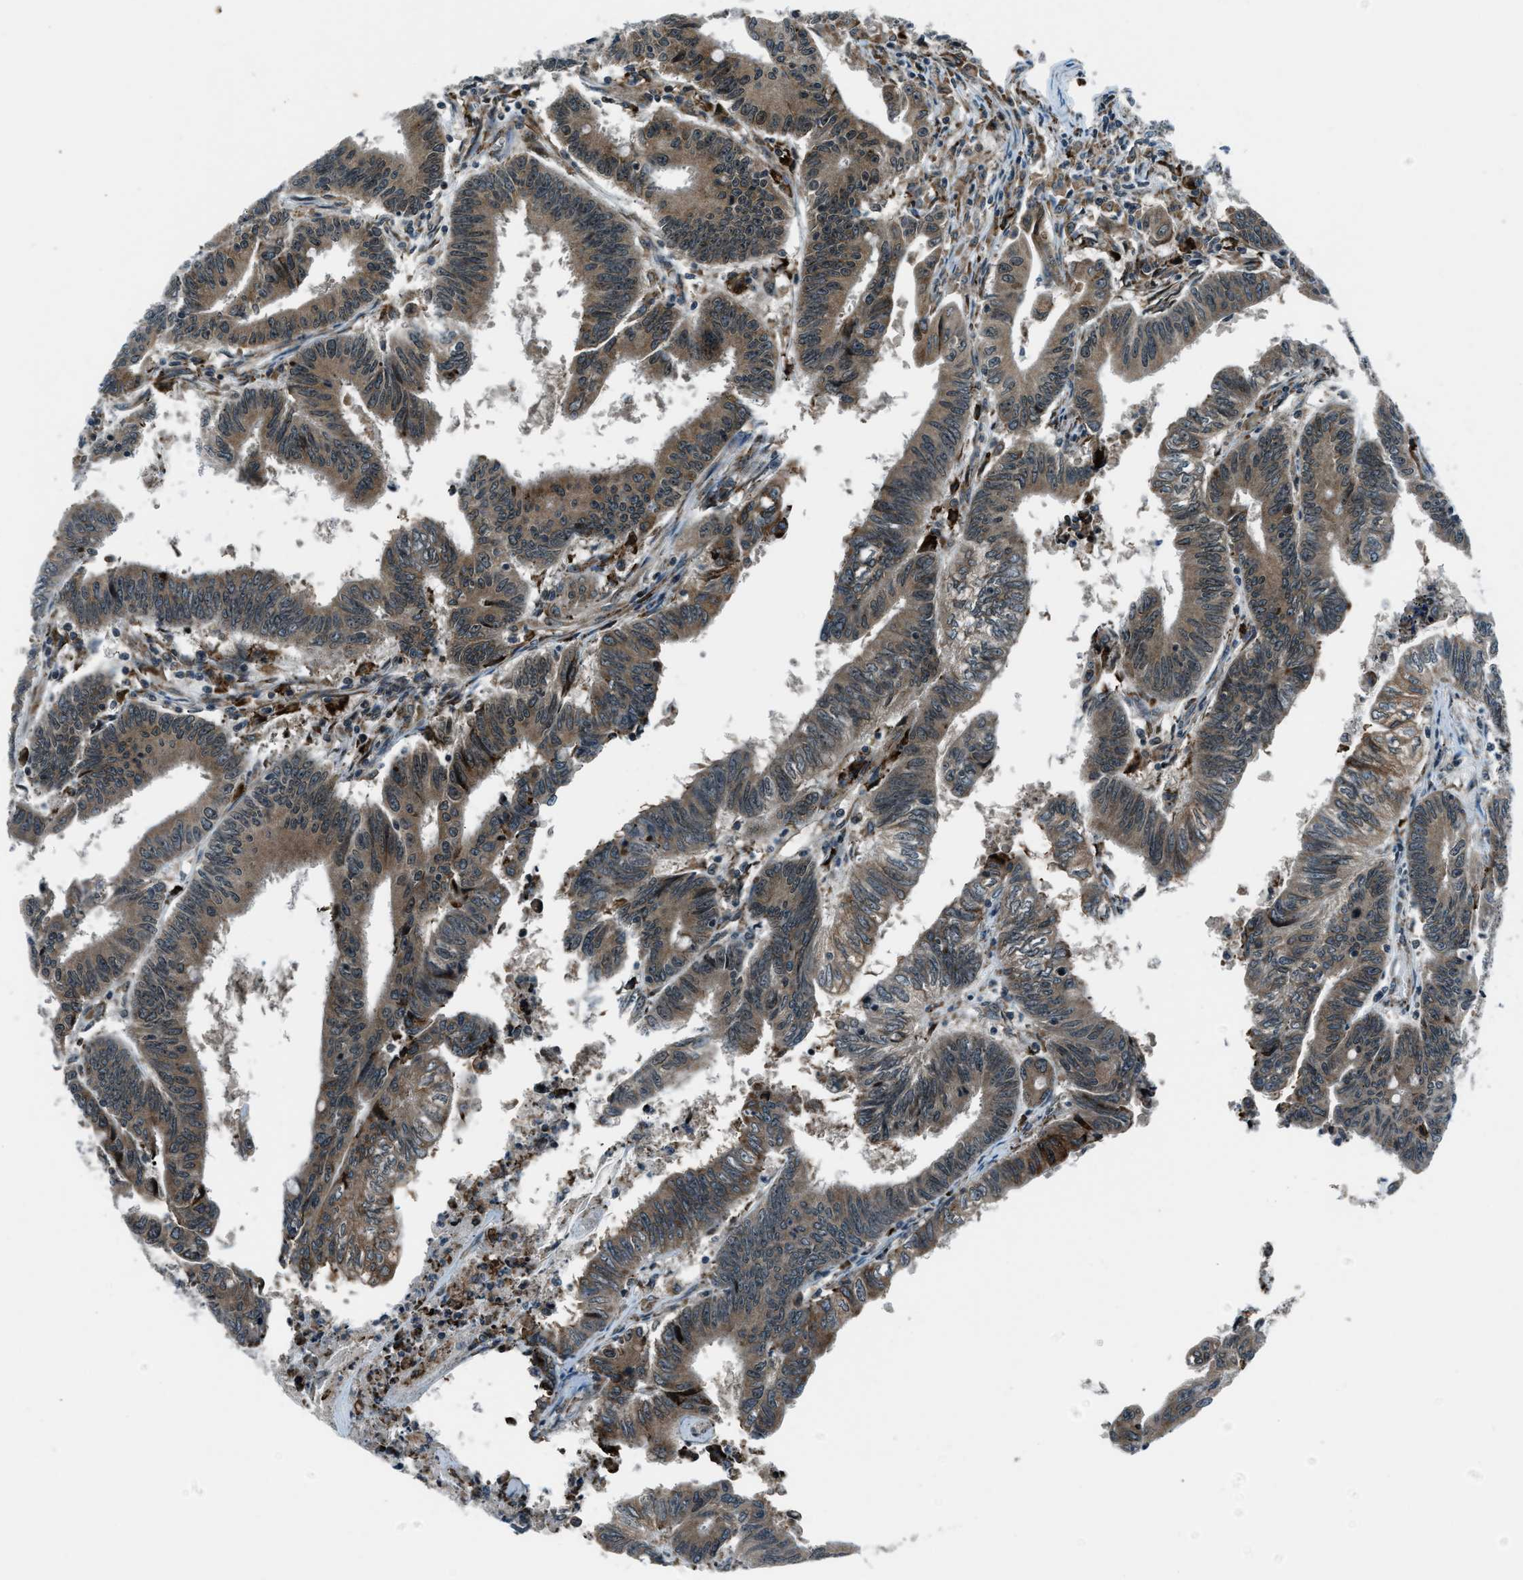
{"staining": {"intensity": "moderate", "quantity": ">75%", "location": "cytoplasmic/membranous"}, "tissue": "colorectal cancer", "cell_type": "Tumor cells", "image_type": "cancer", "snomed": [{"axis": "morphology", "description": "Adenocarcinoma, NOS"}, {"axis": "topography", "description": "Colon"}], "caption": "Protein positivity by immunohistochemistry reveals moderate cytoplasmic/membranous staining in approximately >75% of tumor cells in colorectal cancer (adenocarcinoma). Nuclei are stained in blue.", "gene": "ACTL9", "patient": {"sex": "male", "age": 45}}